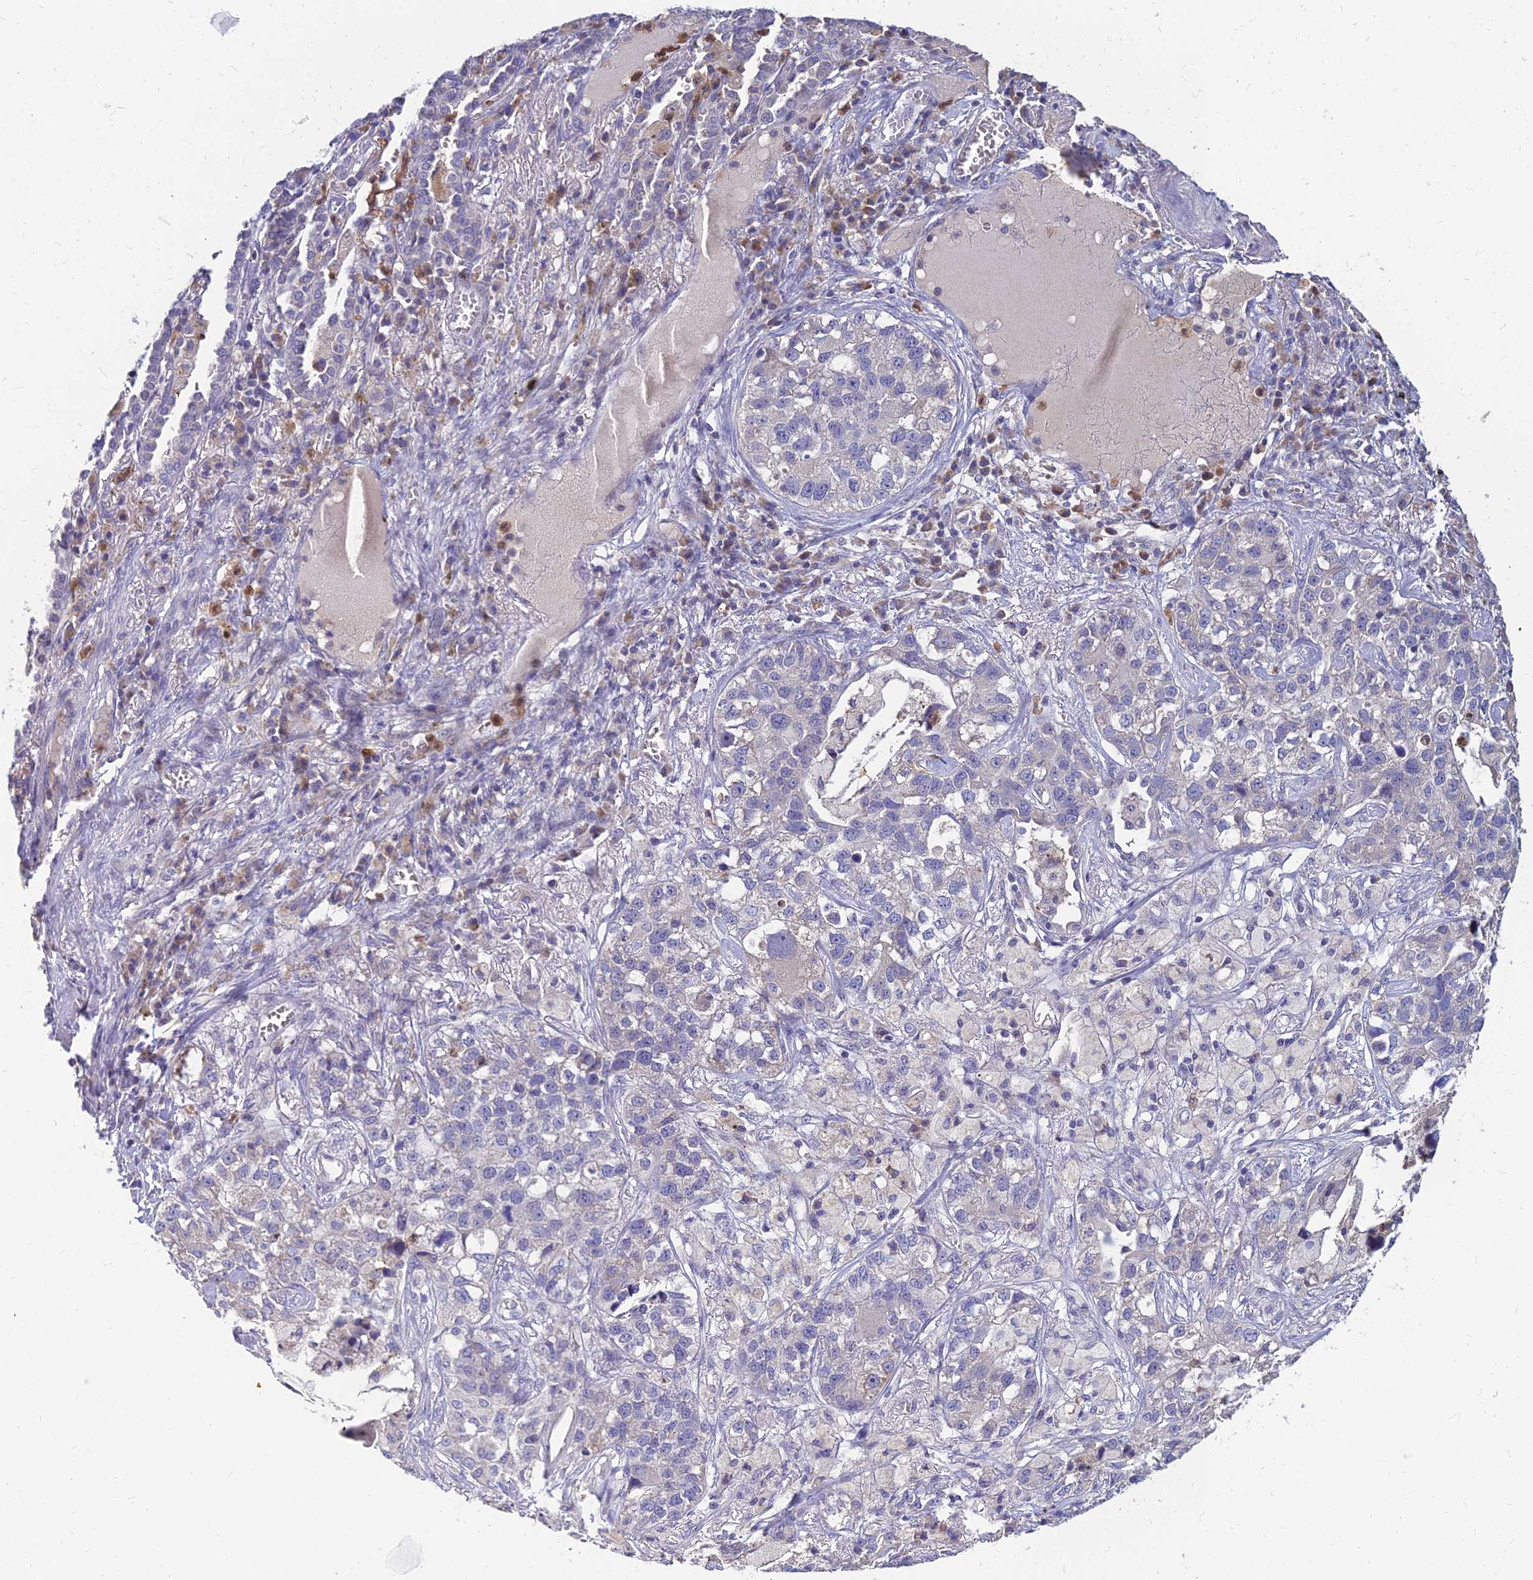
{"staining": {"intensity": "negative", "quantity": "none", "location": "none"}, "tissue": "lung cancer", "cell_type": "Tumor cells", "image_type": "cancer", "snomed": [{"axis": "morphology", "description": "Adenocarcinoma, NOS"}, {"axis": "topography", "description": "Lung"}], "caption": "Immunohistochemistry (IHC) of human lung cancer (adenocarcinoma) demonstrates no expression in tumor cells.", "gene": "GOLGA6D", "patient": {"sex": "male", "age": 49}}